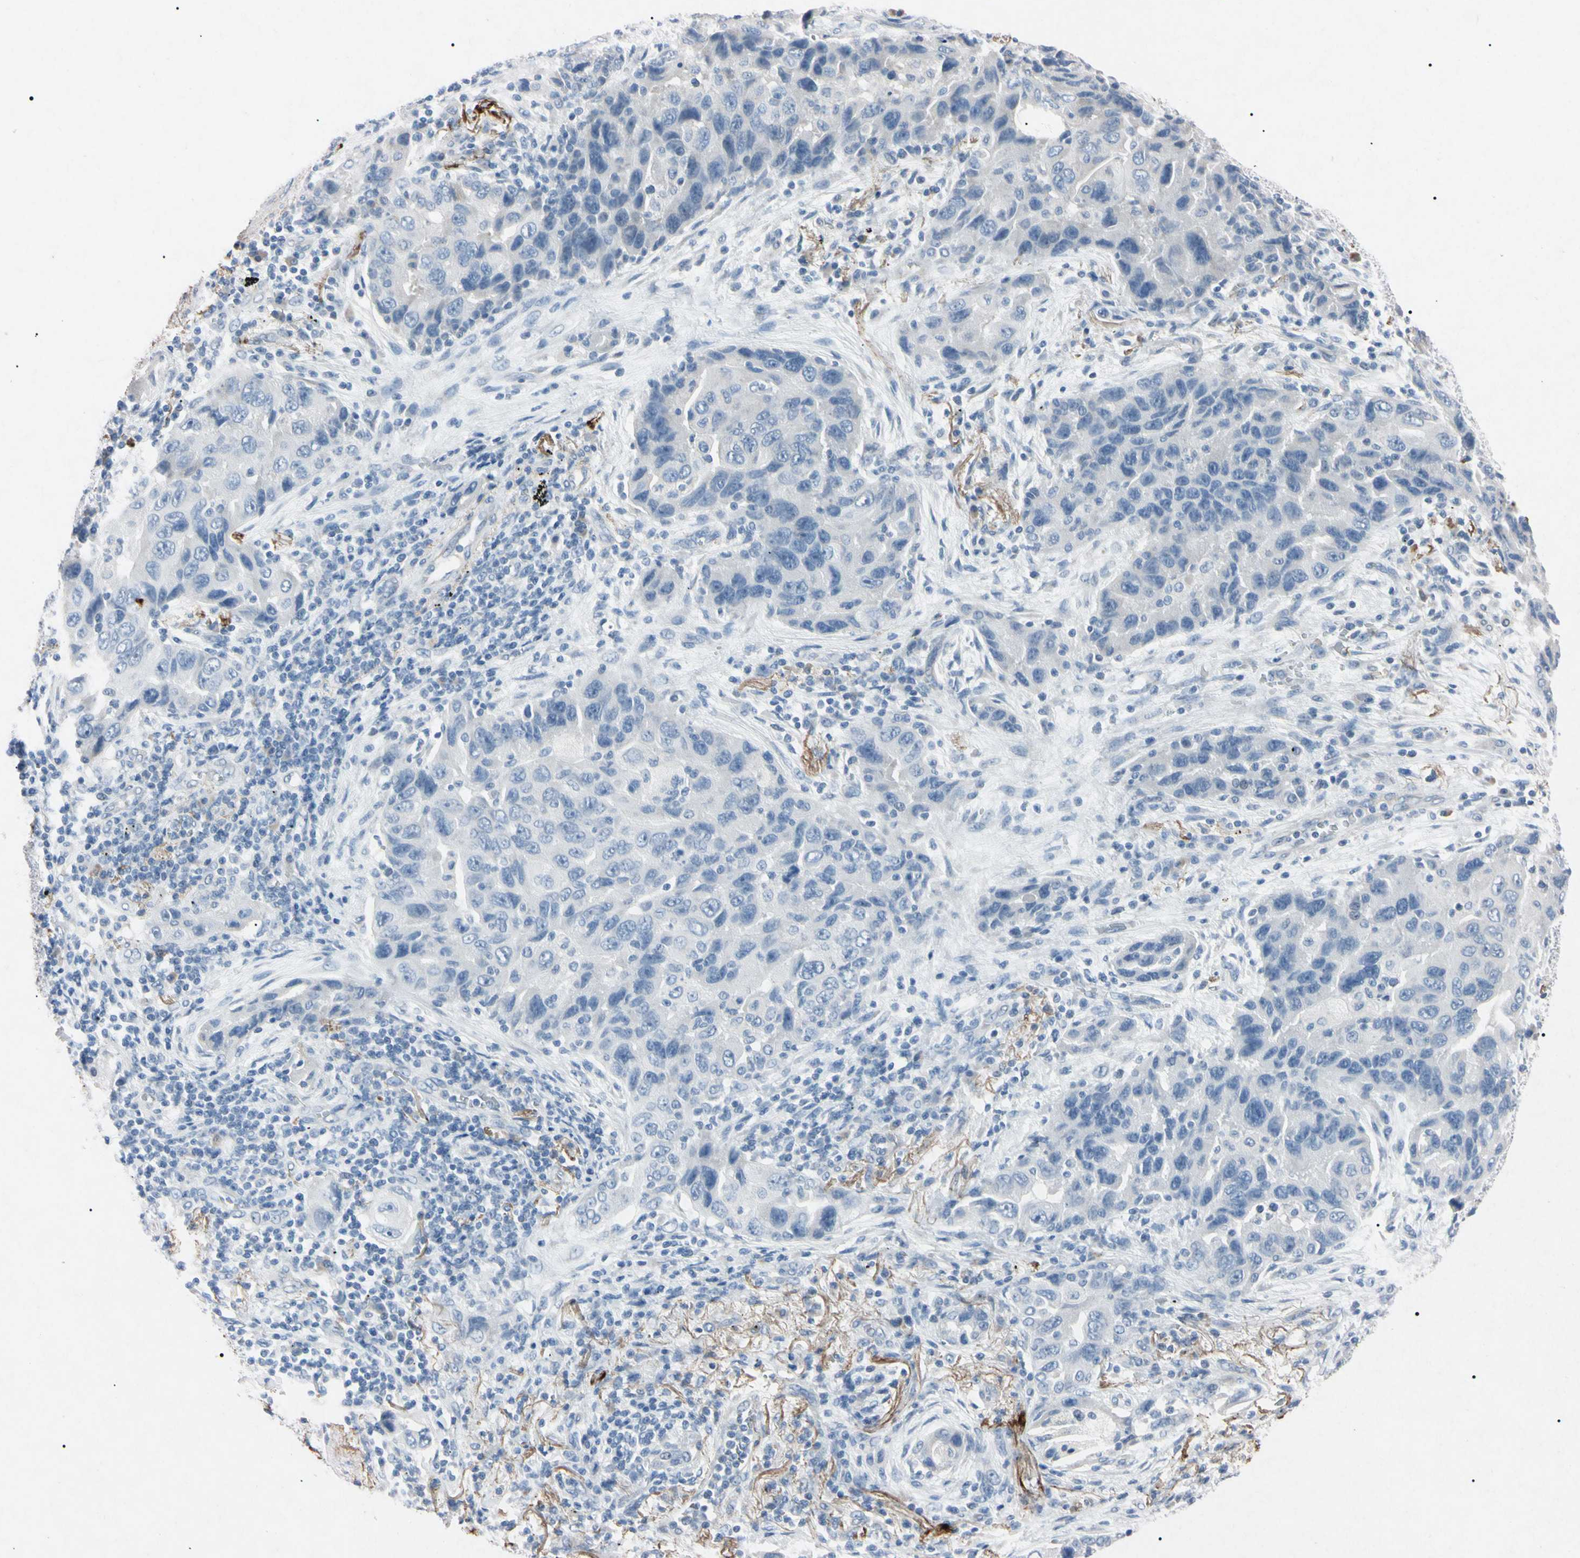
{"staining": {"intensity": "negative", "quantity": "none", "location": "none"}, "tissue": "lung cancer", "cell_type": "Tumor cells", "image_type": "cancer", "snomed": [{"axis": "morphology", "description": "Adenocarcinoma, NOS"}, {"axis": "topography", "description": "Lung"}], "caption": "This micrograph is of adenocarcinoma (lung) stained with immunohistochemistry (IHC) to label a protein in brown with the nuclei are counter-stained blue. There is no staining in tumor cells. (DAB immunohistochemistry with hematoxylin counter stain).", "gene": "ELN", "patient": {"sex": "female", "age": 65}}